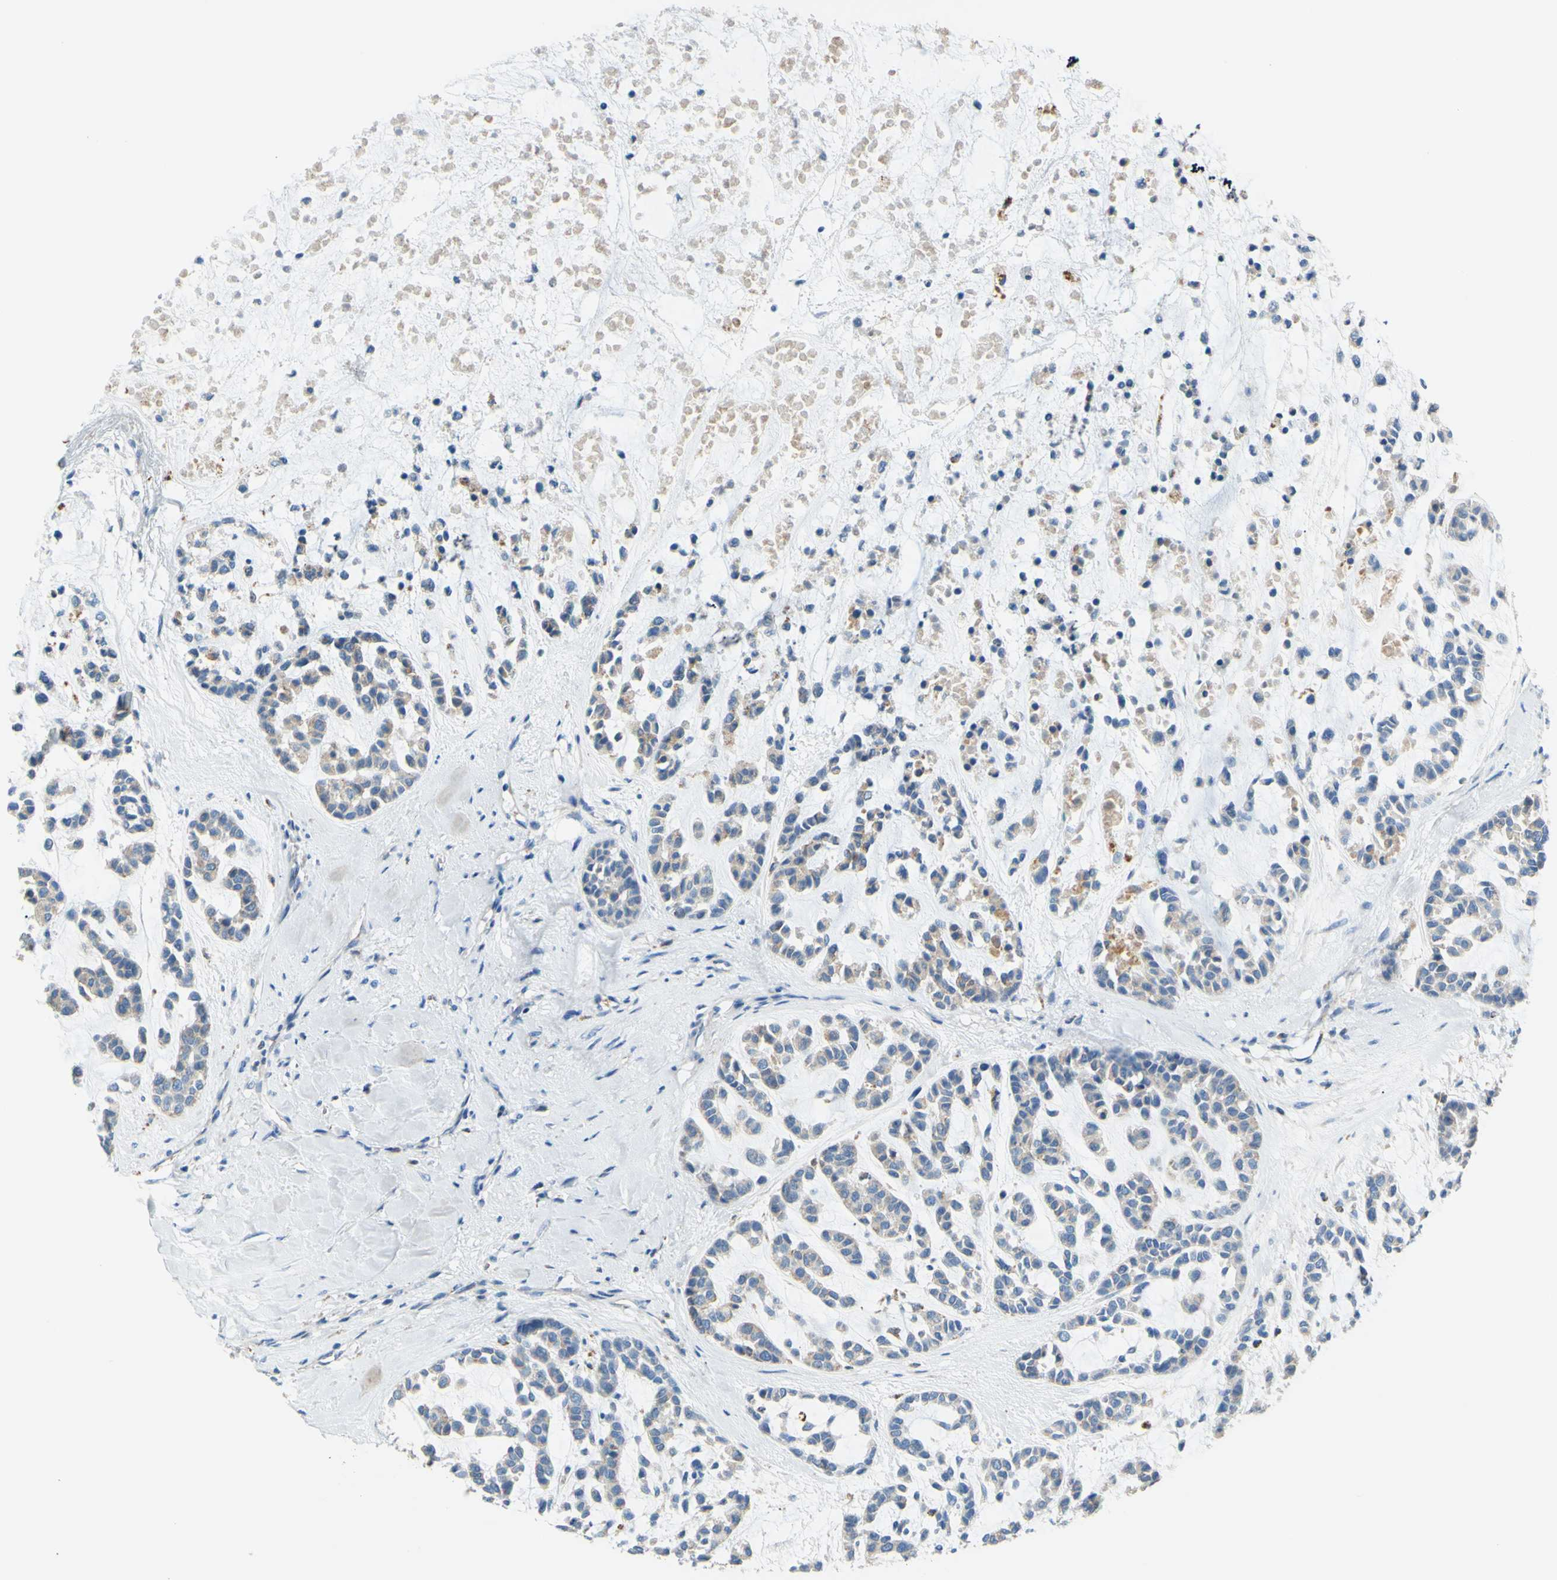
{"staining": {"intensity": "weak", "quantity": "25%-75%", "location": "cytoplasmic/membranous"}, "tissue": "head and neck cancer", "cell_type": "Tumor cells", "image_type": "cancer", "snomed": [{"axis": "morphology", "description": "Adenocarcinoma, NOS"}, {"axis": "morphology", "description": "Adenoma, NOS"}, {"axis": "topography", "description": "Head-Neck"}], "caption": "A micrograph of adenoma (head and neck) stained for a protein shows weak cytoplasmic/membranous brown staining in tumor cells. The protein is stained brown, and the nuclei are stained in blue (DAB (3,3'-diaminobenzidine) IHC with brightfield microscopy, high magnification).", "gene": "CTSD", "patient": {"sex": "female", "age": 55}}